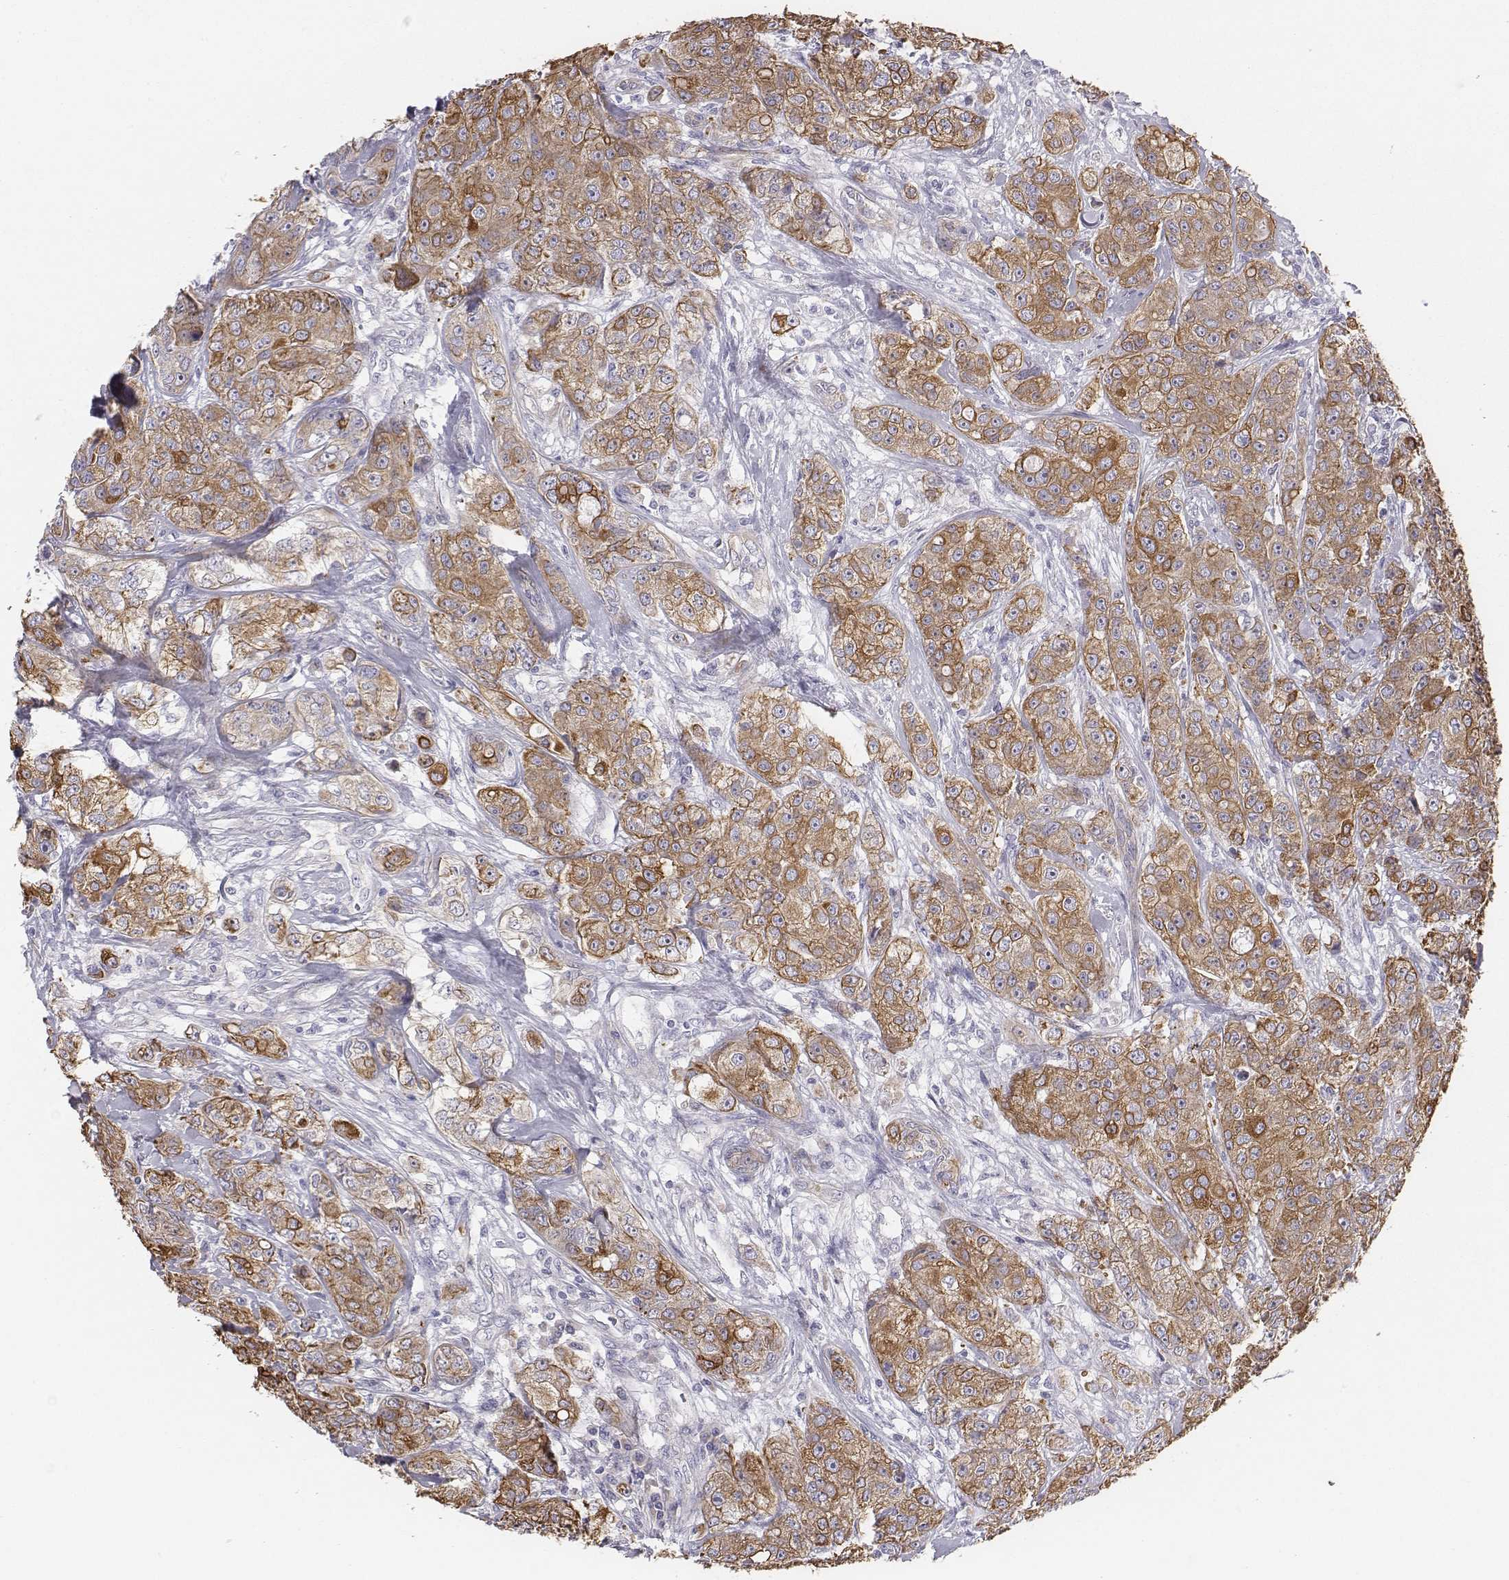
{"staining": {"intensity": "moderate", "quantity": ">75%", "location": "cytoplasmic/membranous"}, "tissue": "breast cancer", "cell_type": "Tumor cells", "image_type": "cancer", "snomed": [{"axis": "morphology", "description": "Duct carcinoma"}, {"axis": "topography", "description": "Breast"}], "caption": "A brown stain labels moderate cytoplasmic/membranous positivity of a protein in breast cancer tumor cells.", "gene": "CHST14", "patient": {"sex": "female", "age": 43}}